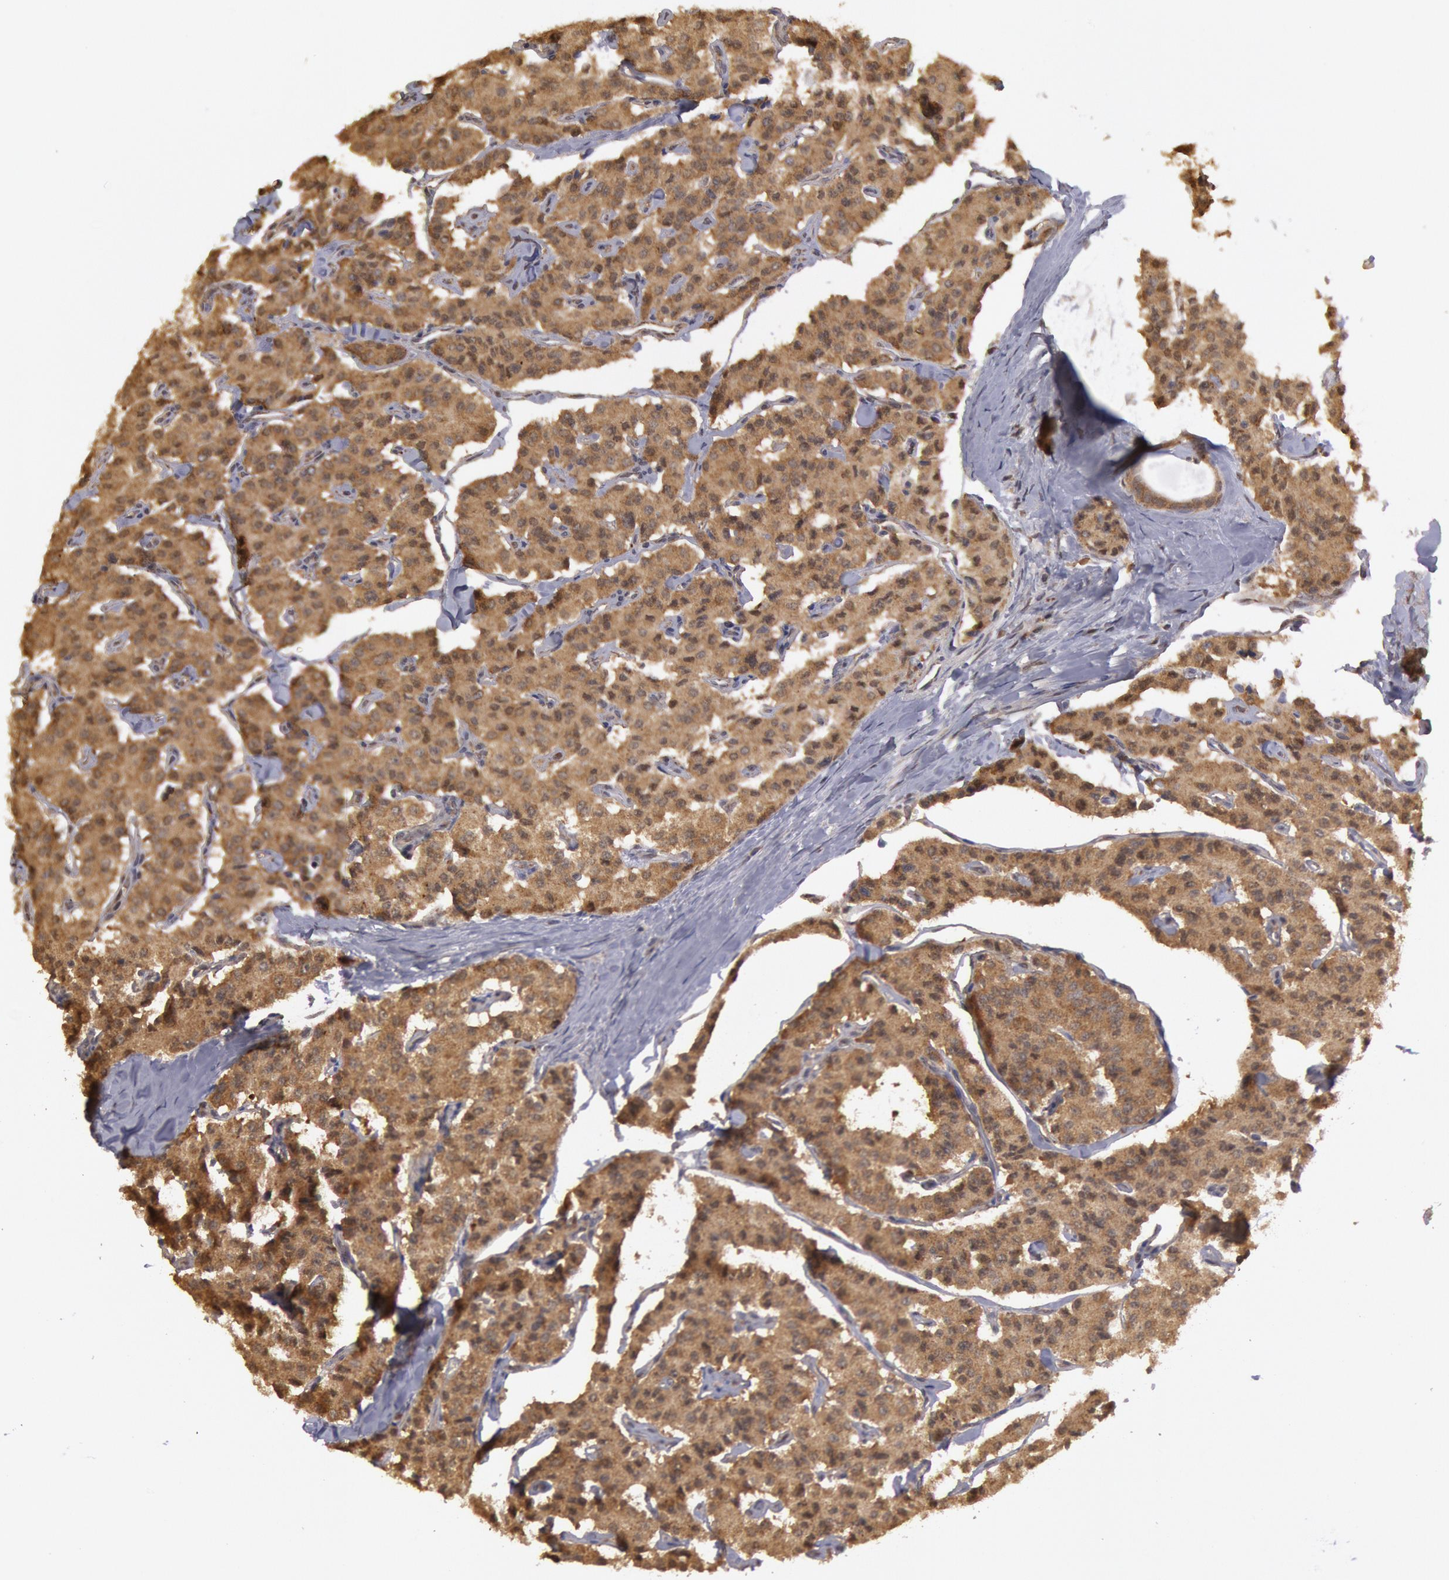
{"staining": {"intensity": "moderate", "quantity": ">75%", "location": "cytoplasmic/membranous,nuclear"}, "tissue": "carcinoid", "cell_type": "Tumor cells", "image_type": "cancer", "snomed": [{"axis": "morphology", "description": "Carcinoid, malignant, NOS"}, {"axis": "topography", "description": "Bronchus"}], "caption": "Approximately >75% of tumor cells in carcinoid reveal moderate cytoplasmic/membranous and nuclear protein expression as visualized by brown immunohistochemical staining.", "gene": "USP14", "patient": {"sex": "male", "age": 55}}